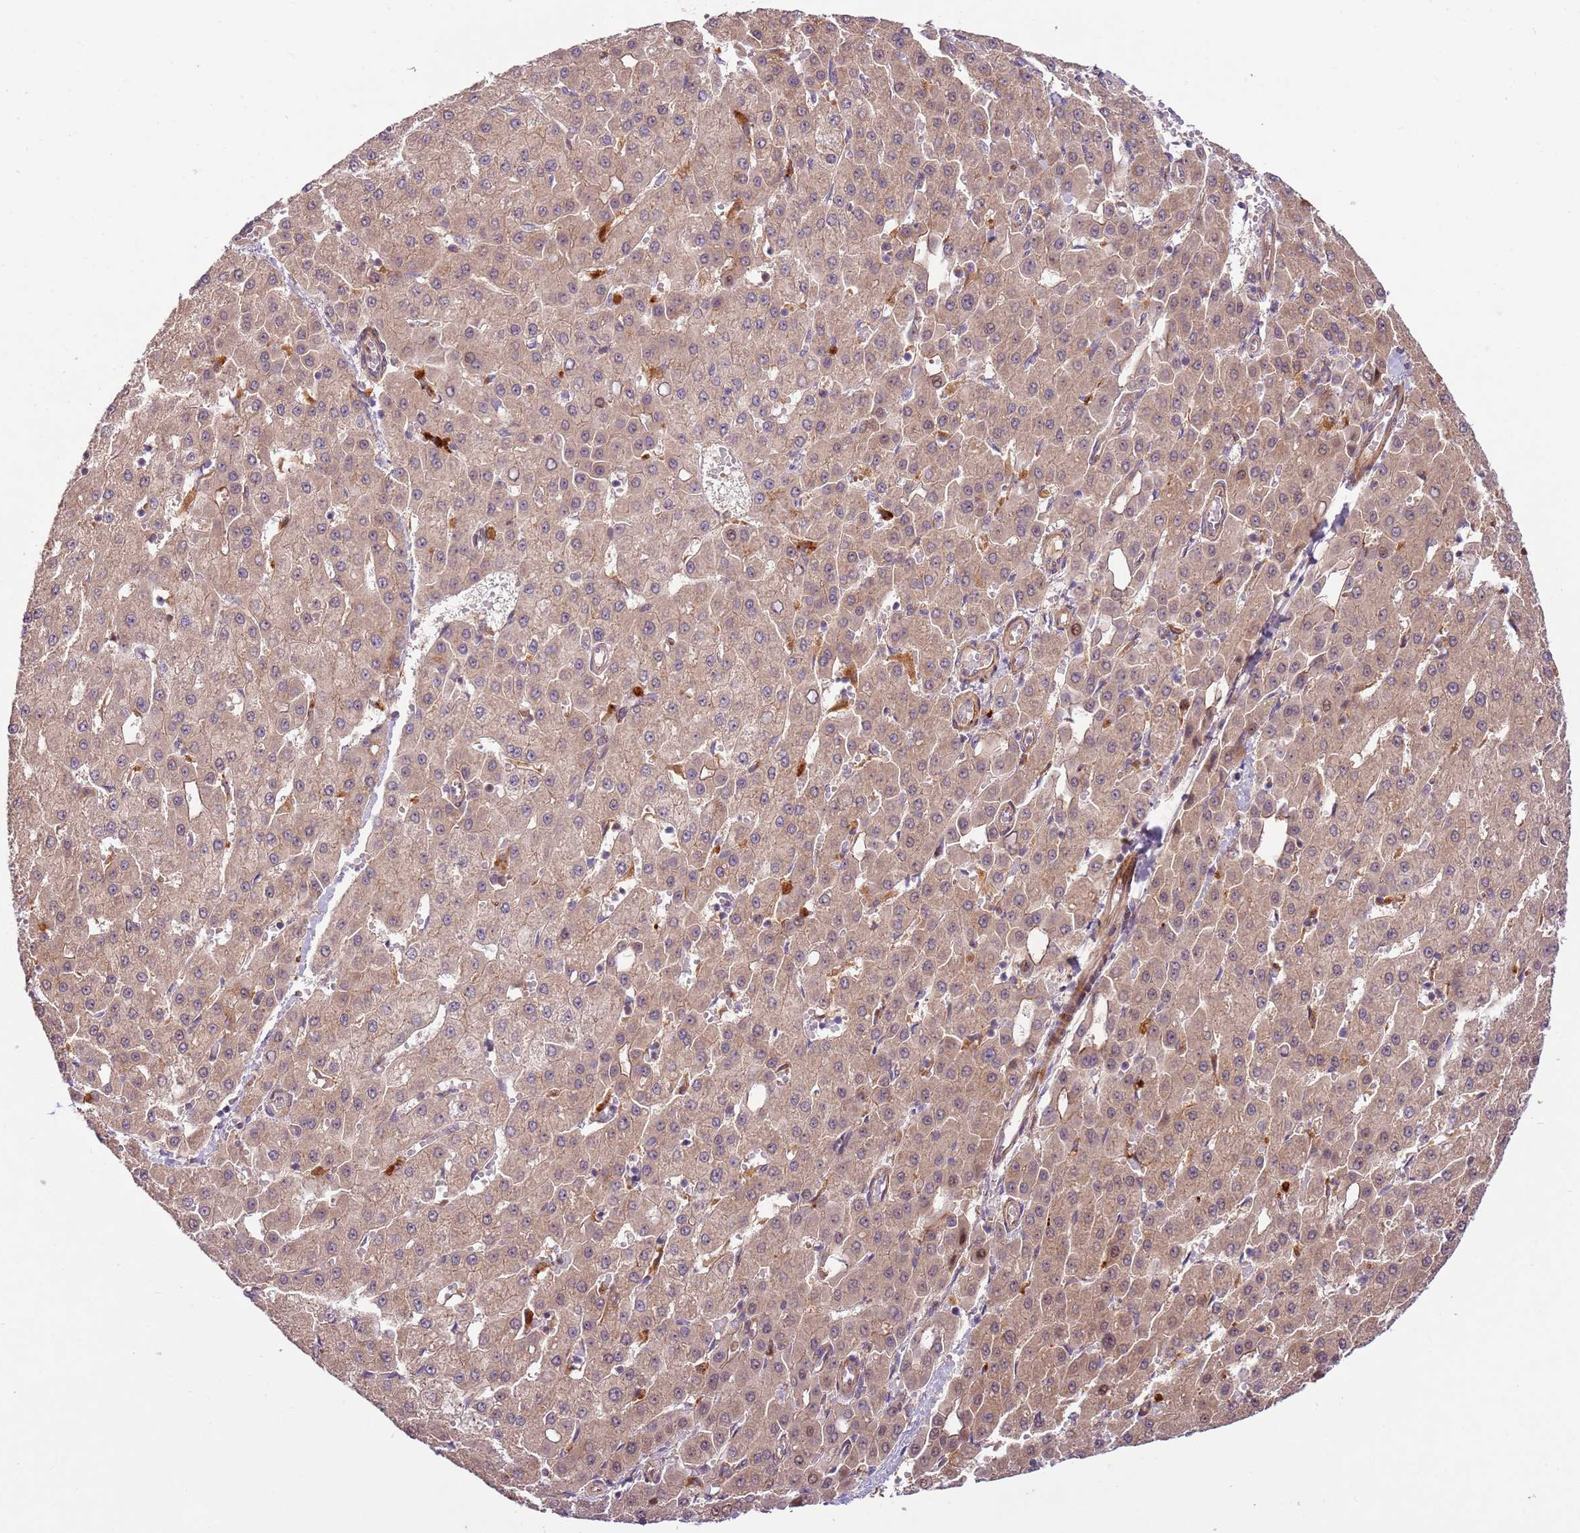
{"staining": {"intensity": "weak", "quantity": "25%-75%", "location": "cytoplasmic/membranous,nuclear"}, "tissue": "liver cancer", "cell_type": "Tumor cells", "image_type": "cancer", "snomed": [{"axis": "morphology", "description": "Carcinoma, Hepatocellular, NOS"}, {"axis": "topography", "description": "Liver"}], "caption": "DAB (3,3'-diaminobenzidine) immunohistochemical staining of liver cancer demonstrates weak cytoplasmic/membranous and nuclear protein positivity in approximately 25%-75% of tumor cells. The protein of interest is shown in brown color, while the nuclei are stained blue.", "gene": "ZNF624", "patient": {"sex": "male", "age": 47}}